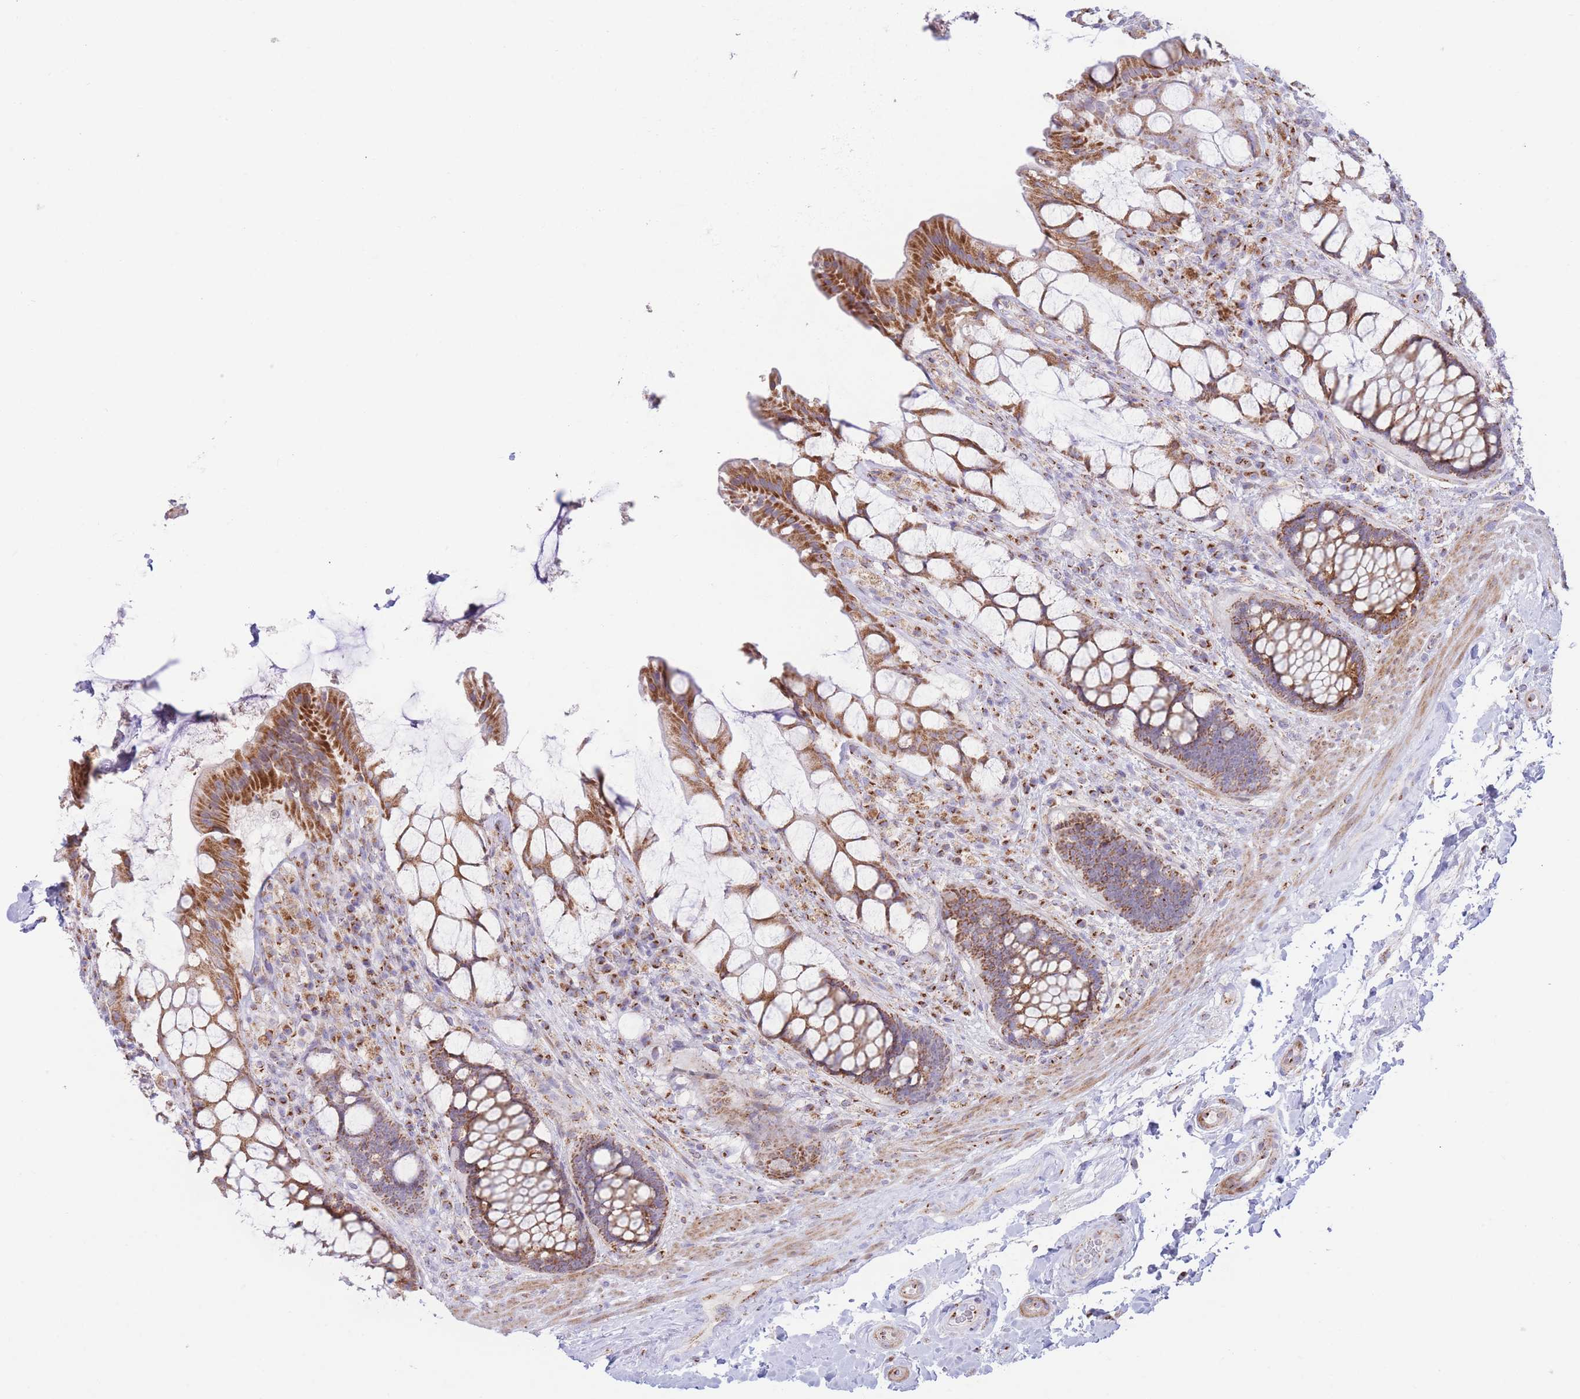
{"staining": {"intensity": "strong", "quantity": ">75%", "location": "cytoplasmic/membranous"}, "tissue": "rectum", "cell_type": "Glandular cells", "image_type": "normal", "snomed": [{"axis": "morphology", "description": "Normal tissue, NOS"}, {"axis": "topography", "description": "Rectum"}], "caption": "The immunohistochemical stain highlights strong cytoplasmic/membranous positivity in glandular cells of benign rectum. The staining was performed using DAB to visualize the protein expression in brown, while the nuclei were stained in blue with hematoxylin (Magnification: 20x).", "gene": "MPND", "patient": {"sex": "female", "age": 58}}